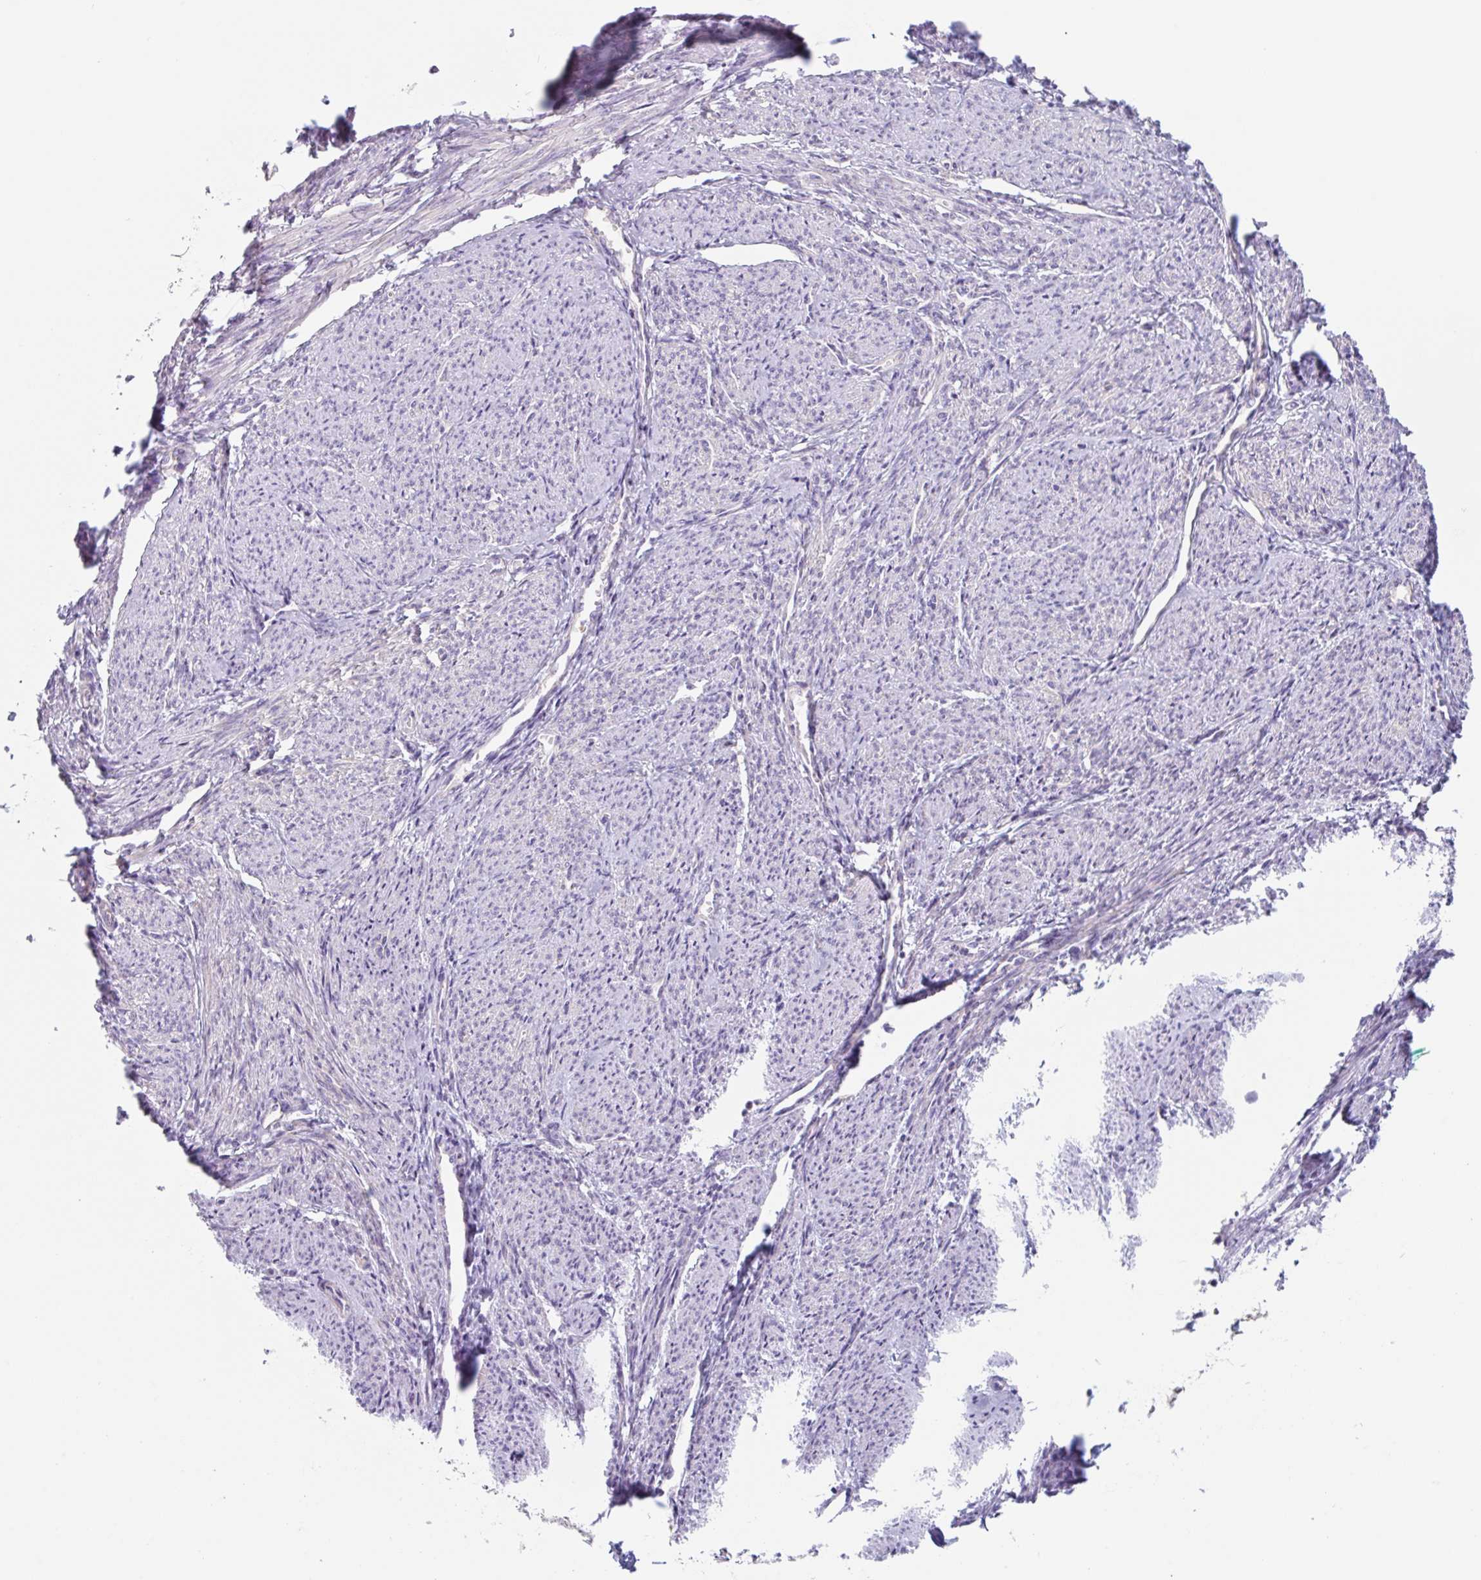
{"staining": {"intensity": "negative", "quantity": "none", "location": "none"}, "tissue": "smooth muscle", "cell_type": "Smooth muscle cells", "image_type": "normal", "snomed": [{"axis": "morphology", "description": "Normal tissue, NOS"}, {"axis": "topography", "description": "Smooth muscle"}], "caption": "Micrograph shows no significant protein positivity in smooth muscle cells of unremarkable smooth muscle.", "gene": "LENG9", "patient": {"sex": "female", "age": 65}}